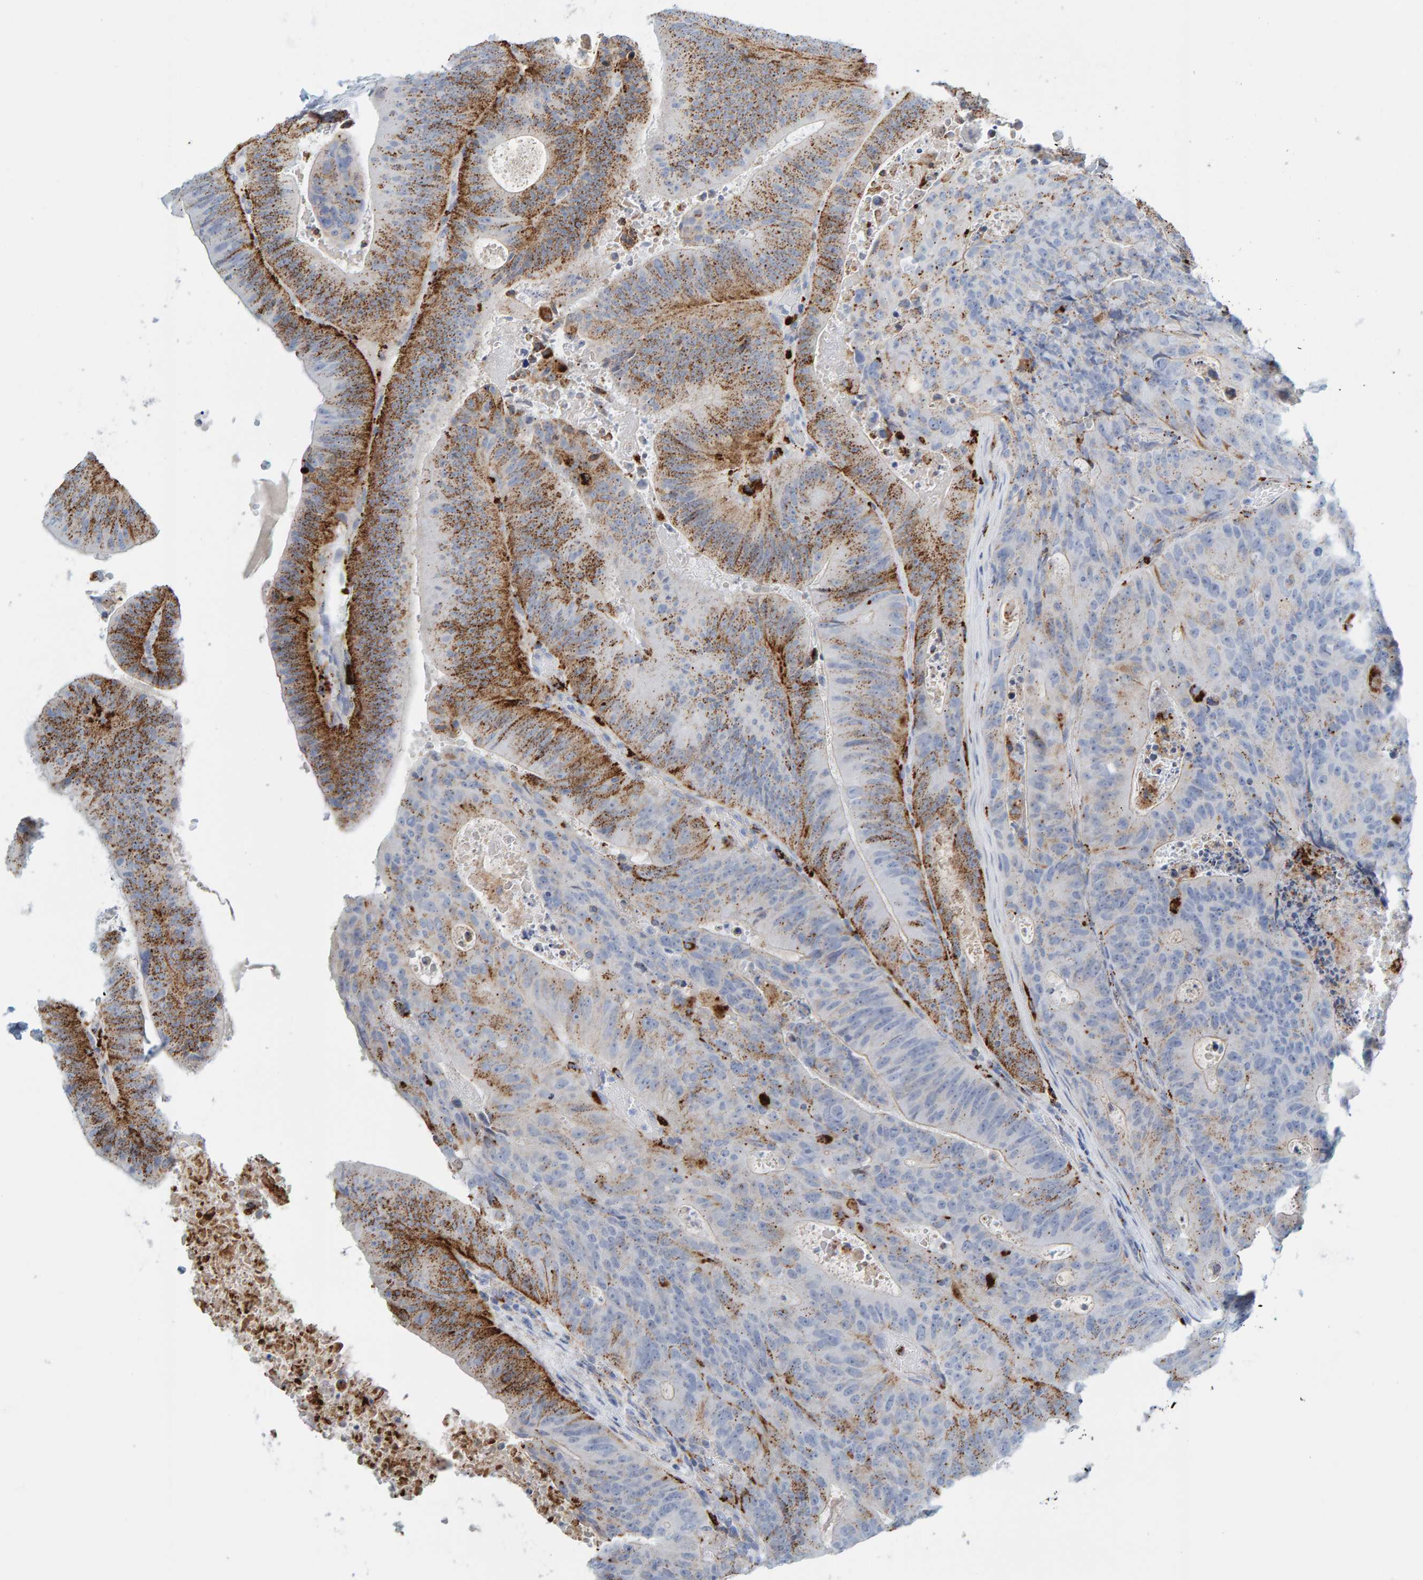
{"staining": {"intensity": "moderate", "quantity": "25%-75%", "location": "cytoplasmic/membranous"}, "tissue": "colorectal cancer", "cell_type": "Tumor cells", "image_type": "cancer", "snomed": [{"axis": "morphology", "description": "Adenocarcinoma, NOS"}, {"axis": "topography", "description": "Colon"}], "caption": "A brown stain highlights moderate cytoplasmic/membranous positivity of a protein in adenocarcinoma (colorectal) tumor cells.", "gene": "BIN3", "patient": {"sex": "male", "age": 87}}